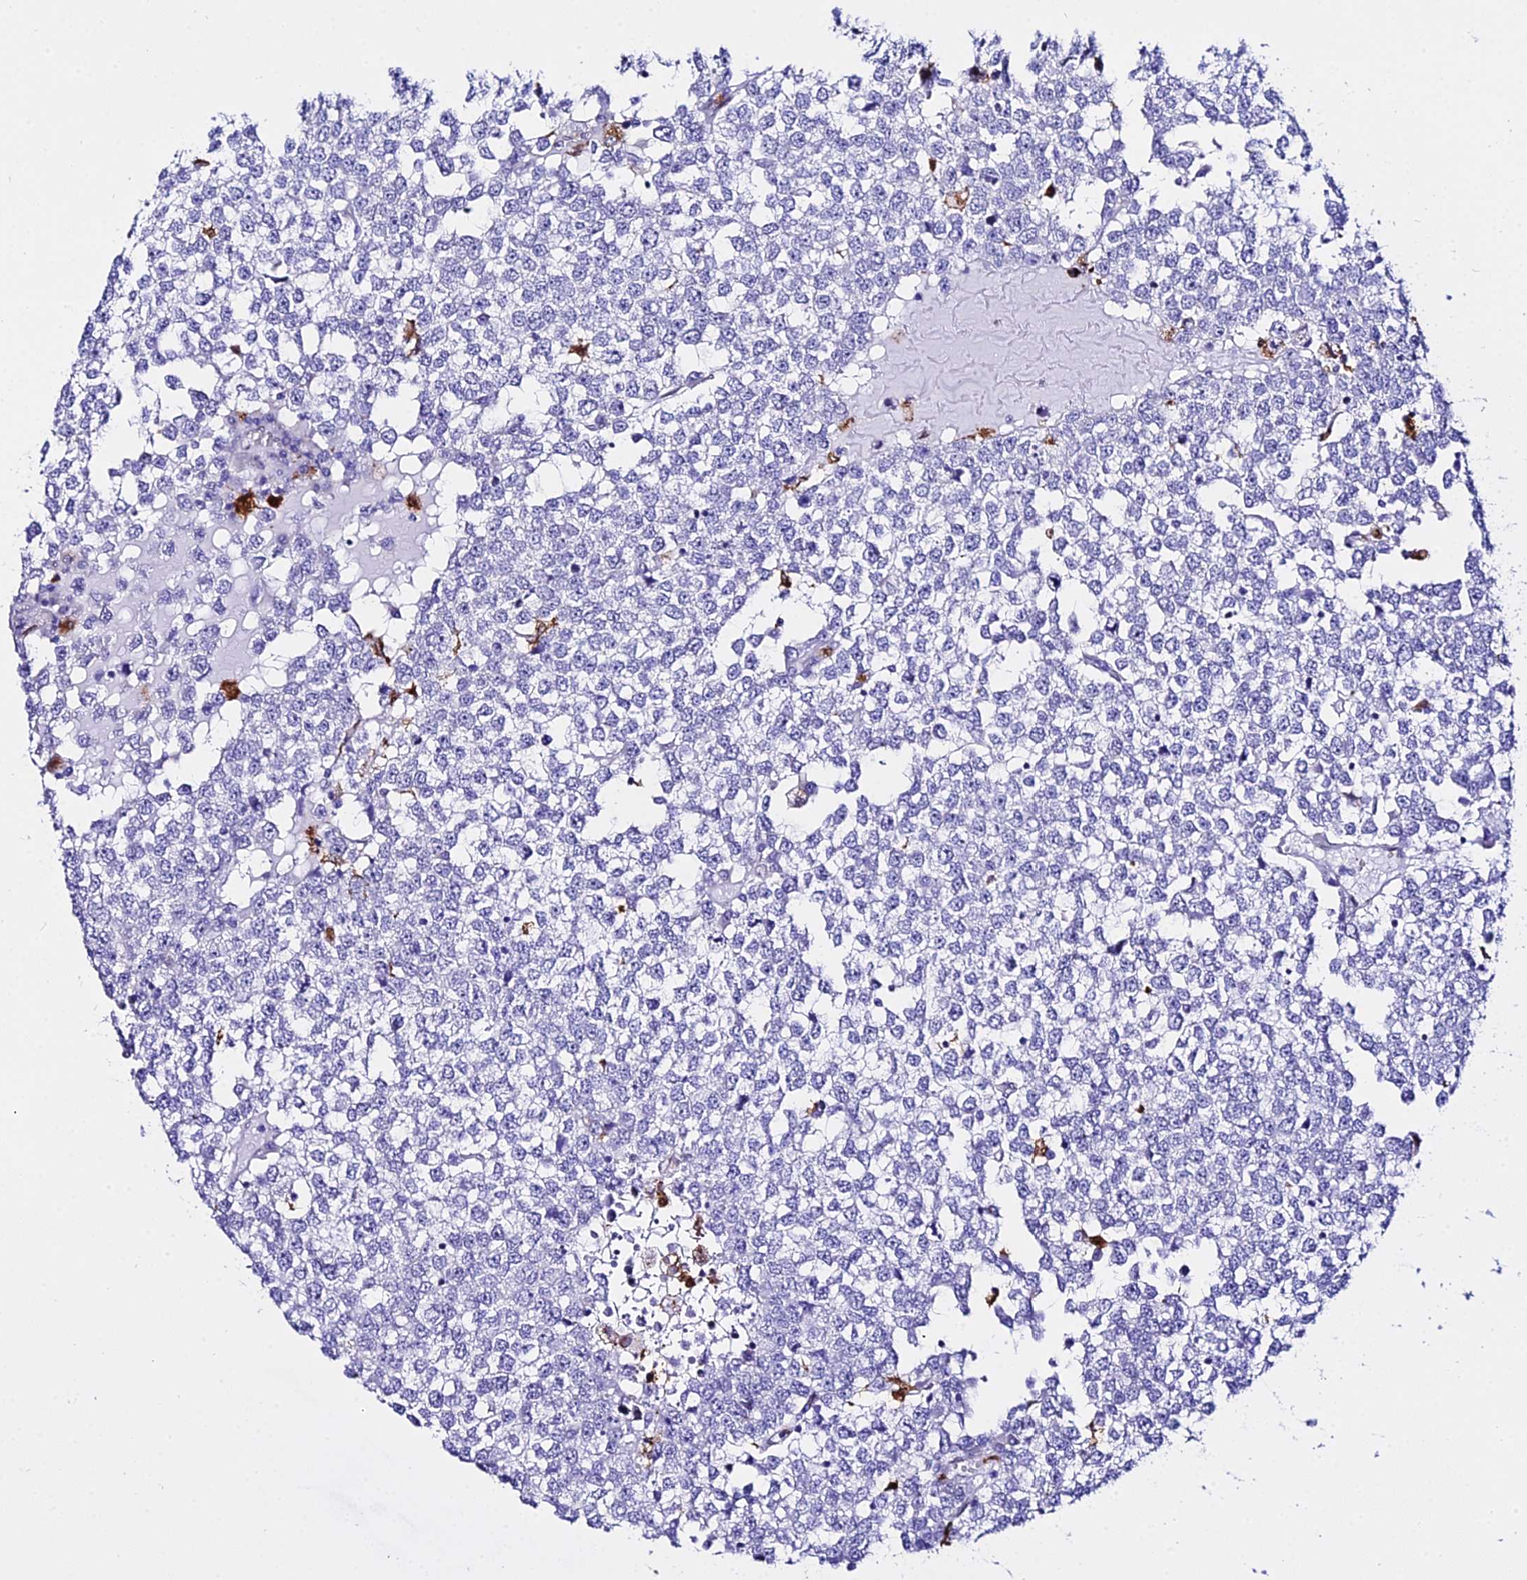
{"staining": {"intensity": "negative", "quantity": "none", "location": "none"}, "tissue": "testis cancer", "cell_type": "Tumor cells", "image_type": "cancer", "snomed": [{"axis": "morphology", "description": "Seminoma, NOS"}, {"axis": "topography", "description": "Testis"}], "caption": "This histopathology image is of testis seminoma stained with IHC to label a protein in brown with the nuclei are counter-stained blue. There is no expression in tumor cells.", "gene": "MCM10", "patient": {"sex": "male", "age": 65}}